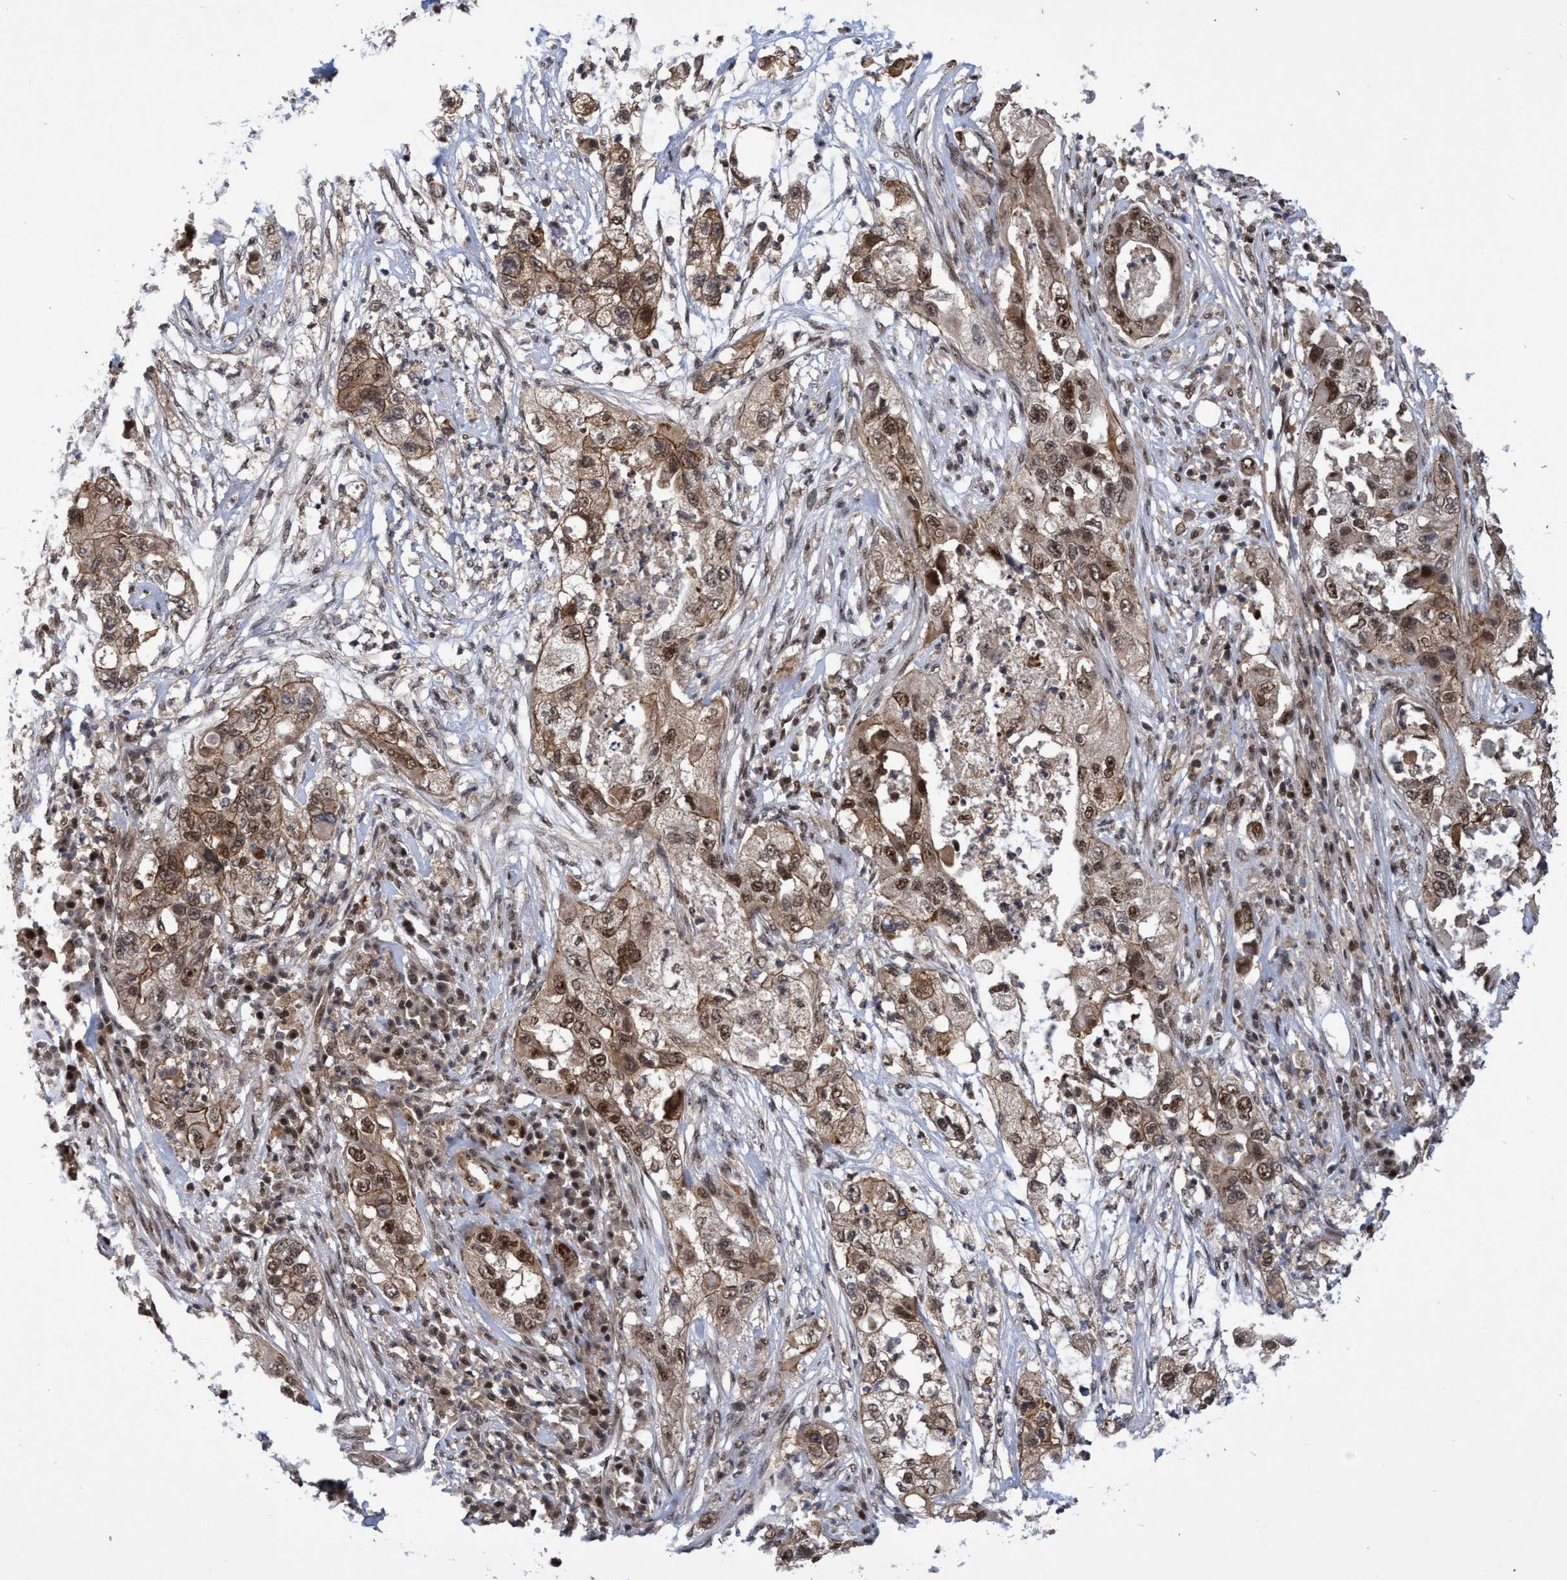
{"staining": {"intensity": "weak", "quantity": ">75%", "location": "cytoplasmic/membranous,nuclear"}, "tissue": "pancreatic cancer", "cell_type": "Tumor cells", "image_type": "cancer", "snomed": [{"axis": "morphology", "description": "Adenocarcinoma, NOS"}, {"axis": "topography", "description": "Pancreas"}], "caption": "Immunohistochemical staining of human pancreatic cancer (adenocarcinoma) demonstrates weak cytoplasmic/membranous and nuclear protein expression in about >75% of tumor cells.", "gene": "GTF2F1", "patient": {"sex": "female", "age": 78}}